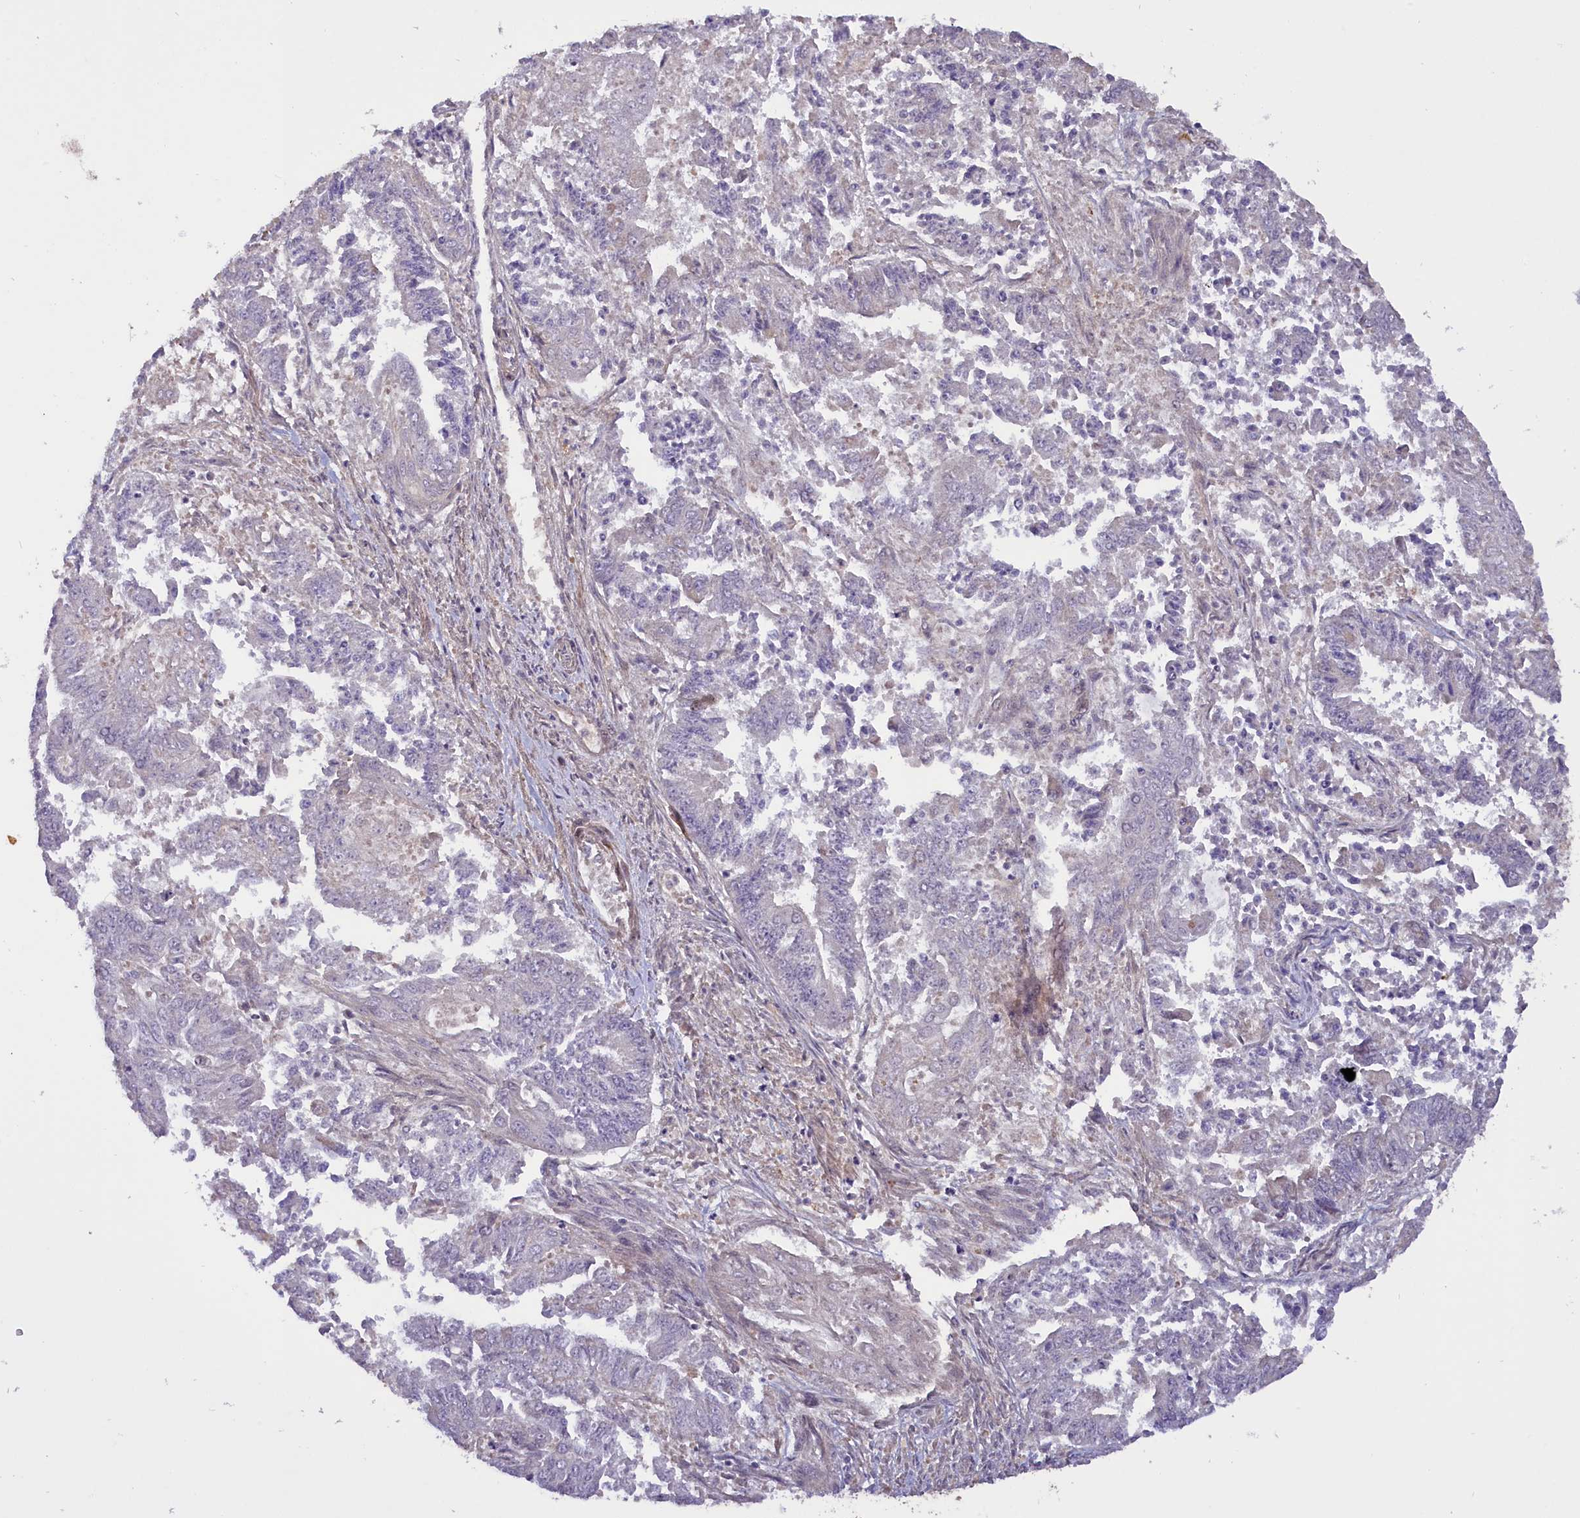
{"staining": {"intensity": "negative", "quantity": "none", "location": "none"}, "tissue": "endometrial cancer", "cell_type": "Tumor cells", "image_type": "cancer", "snomed": [{"axis": "morphology", "description": "Adenocarcinoma, NOS"}, {"axis": "topography", "description": "Endometrium"}], "caption": "Immunohistochemical staining of endometrial cancer exhibits no significant staining in tumor cells. Nuclei are stained in blue.", "gene": "DNAJB9", "patient": {"sex": "female", "age": 73}}